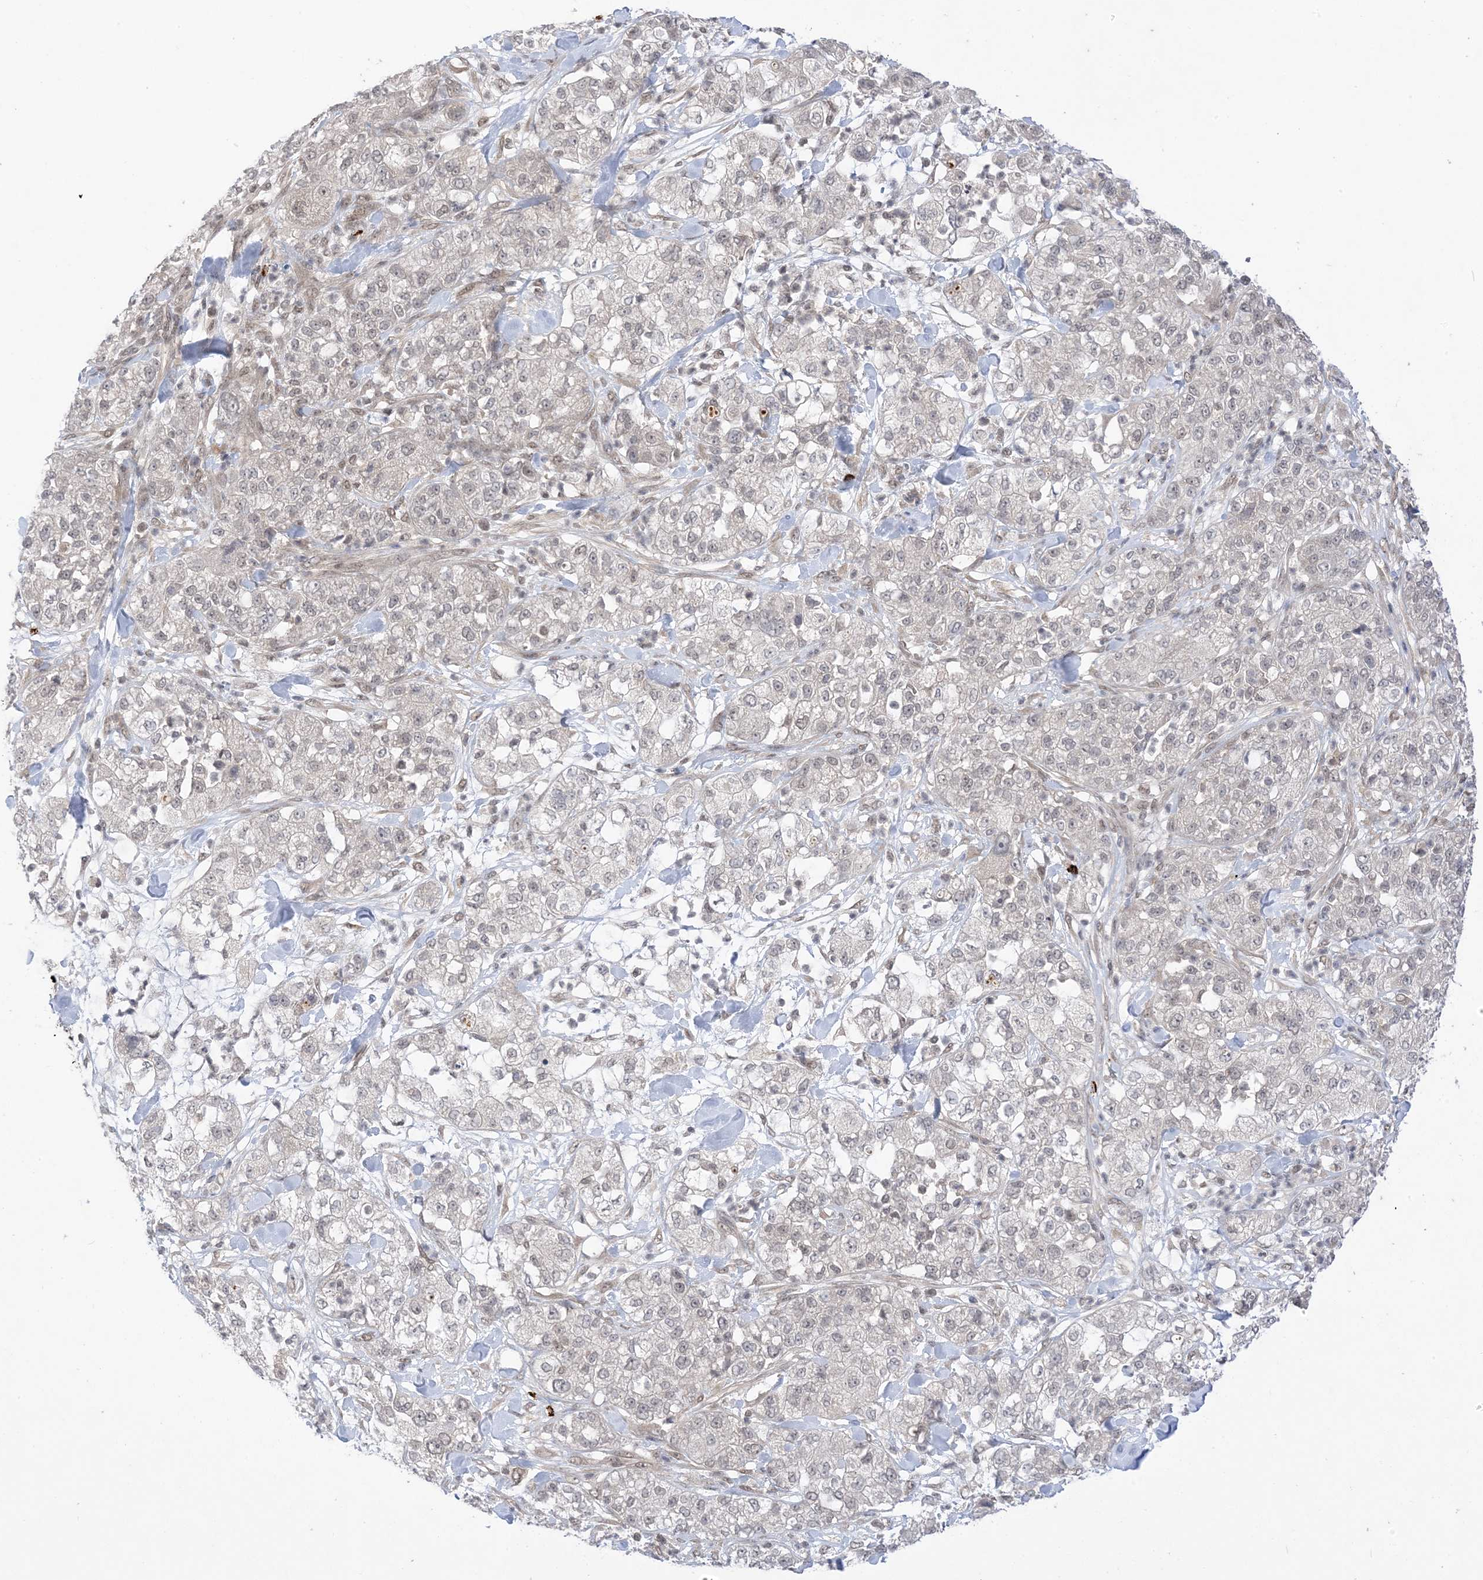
{"staining": {"intensity": "negative", "quantity": "none", "location": "none"}, "tissue": "pancreatic cancer", "cell_type": "Tumor cells", "image_type": "cancer", "snomed": [{"axis": "morphology", "description": "Adenocarcinoma, NOS"}, {"axis": "topography", "description": "Pancreas"}], "caption": "Tumor cells show no significant expression in pancreatic cancer.", "gene": "RANBP9", "patient": {"sex": "female", "age": 78}}